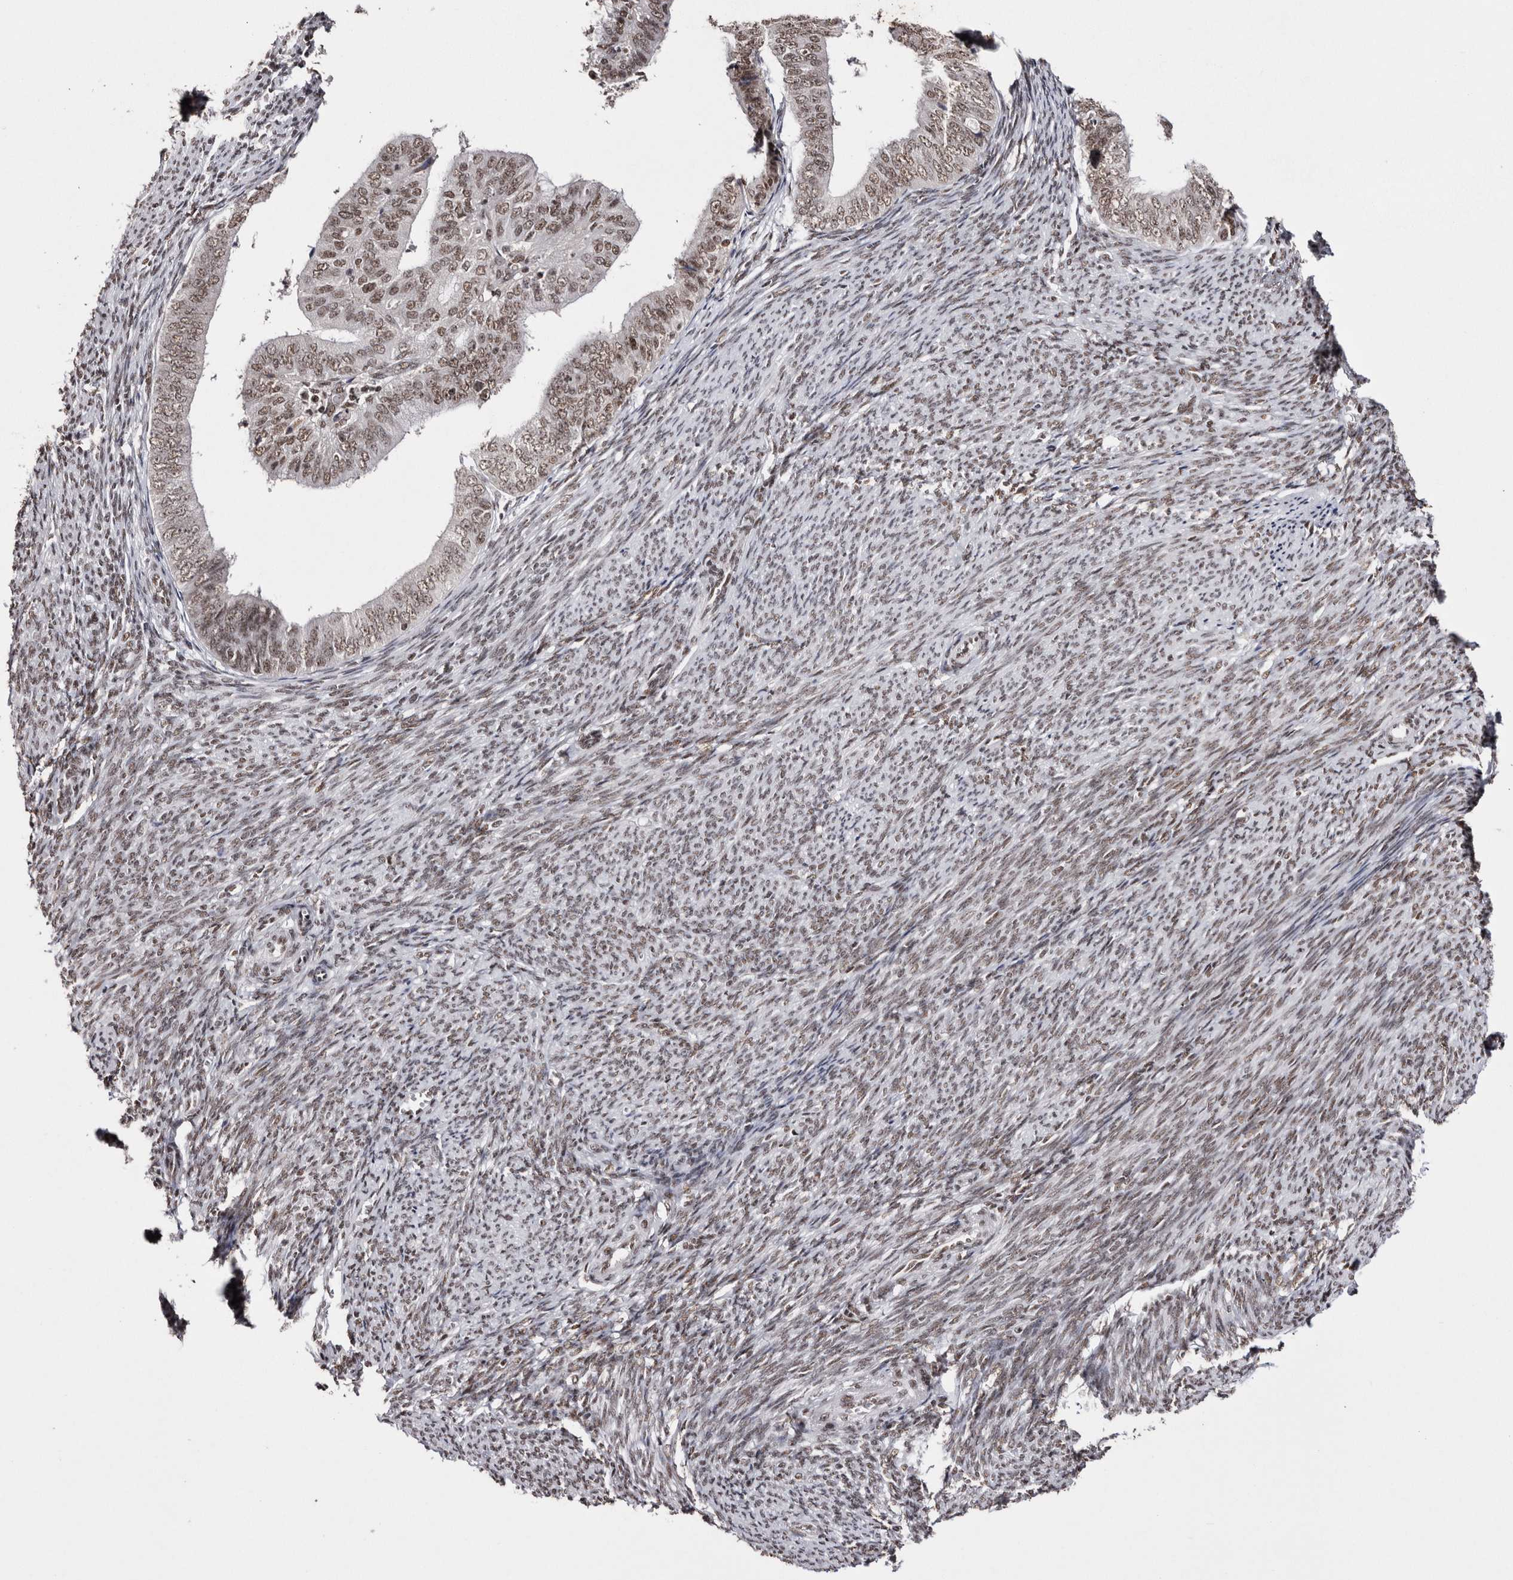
{"staining": {"intensity": "weak", "quantity": ">75%", "location": "nuclear"}, "tissue": "endometrial cancer", "cell_type": "Tumor cells", "image_type": "cancer", "snomed": [{"axis": "morphology", "description": "Adenocarcinoma, NOS"}, {"axis": "topography", "description": "Endometrium"}], "caption": "Tumor cells exhibit weak nuclear staining in approximately >75% of cells in adenocarcinoma (endometrial).", "gene": "SMC1A", "patient": {"sex": "female", "age": 63}}